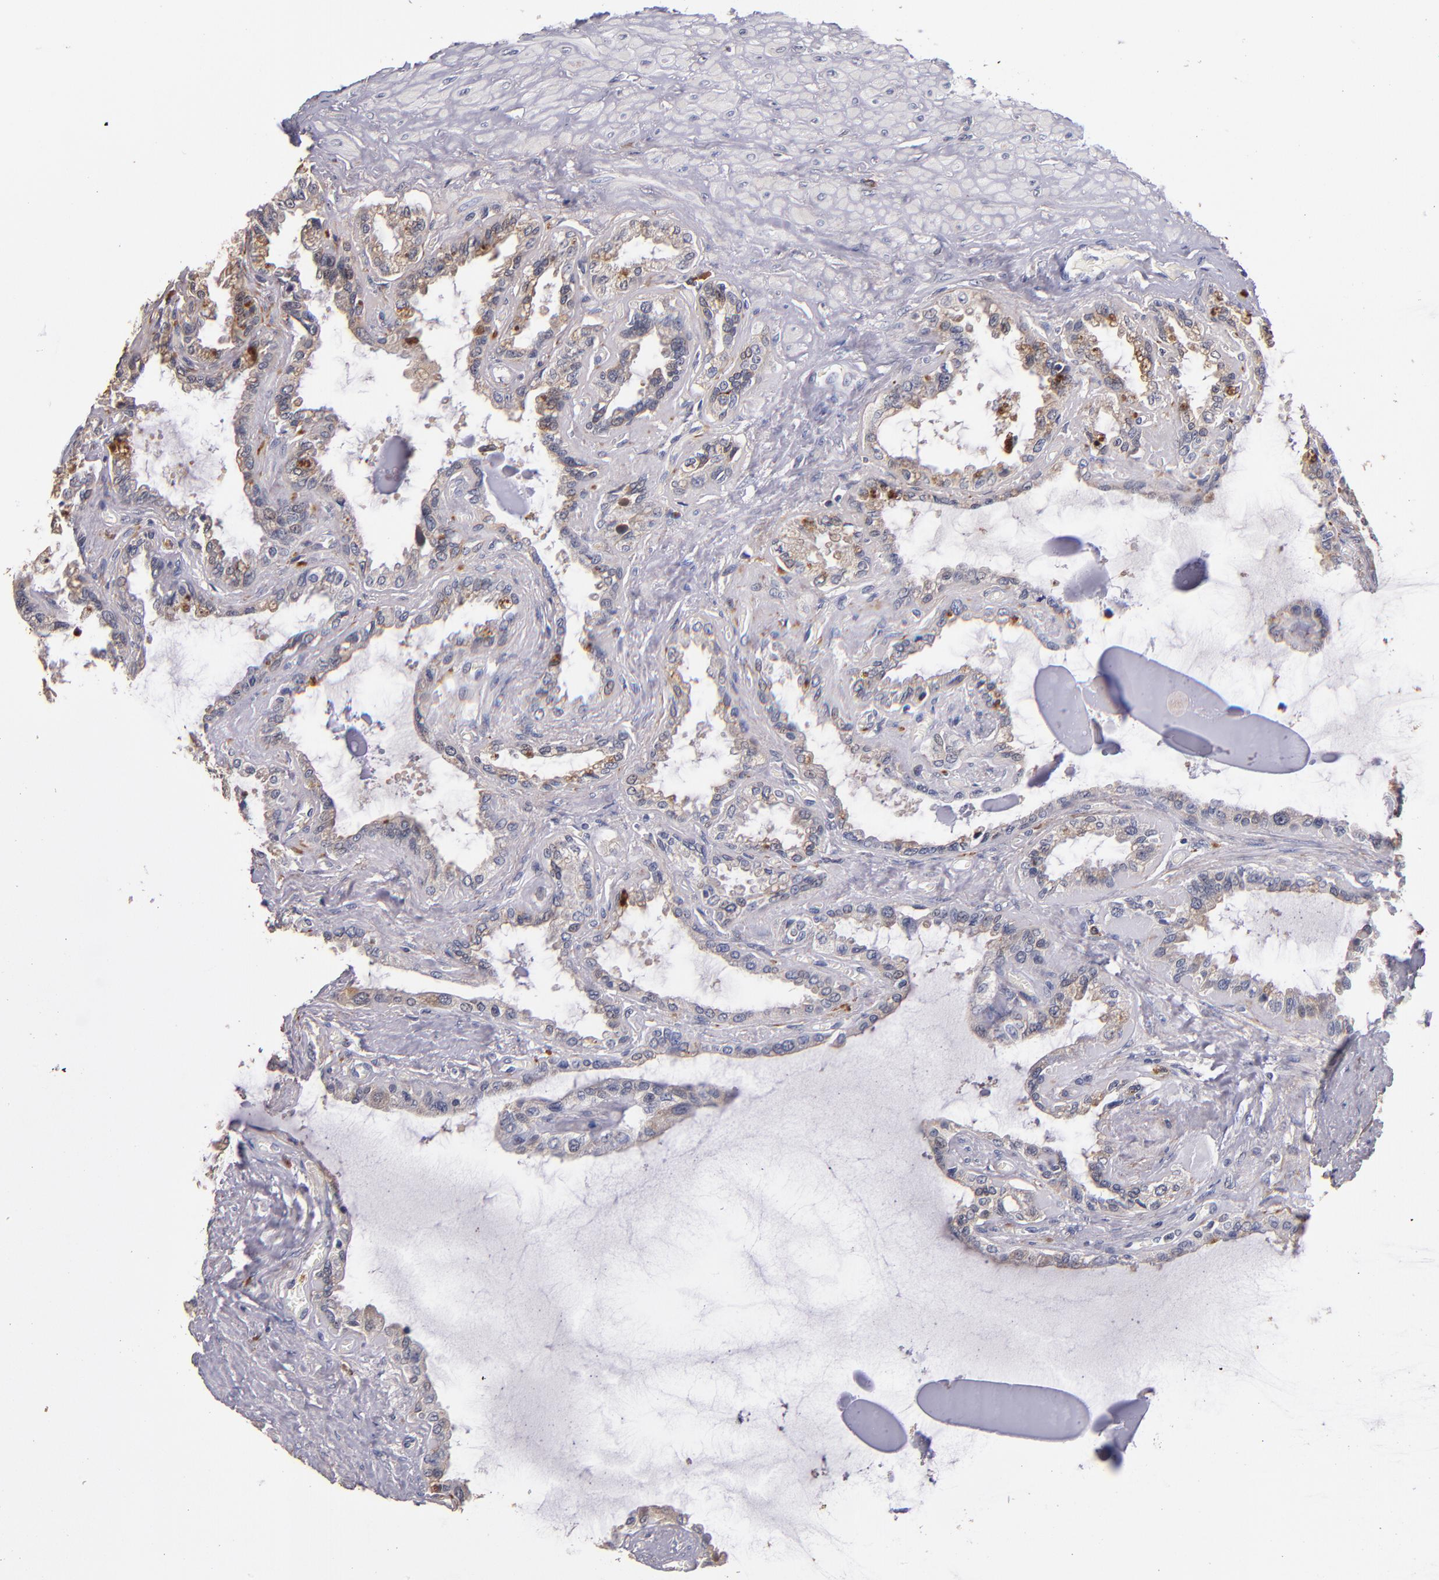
{"staining": {"intensity": "moderate", "quantity": "<25%", "location": "cytoplasmic/membranous"}, "tissue": "seminal vesicle", "cell_type": "Glandular cells", "image_type": "normal", "snomed": [{"axis": "morphology", "description": "Normal tissue, NOS"}, {"axis": "morphology", "description": "Inflammation, NOS"}, {"axis": "topography", "description": "Urinary bladder"}, {"axis": "topography", "description": "Prostate"}, {"axis": "topography", "description": "Seminal veicle"}], "caption": "Approximately <25% of glandular cells in normal seminal vesicle show moderate cytoplasmic/membranous protein staining as visualized by brown immunohistochemical staining.", "gene": "TTLL12", "patient": {"sex": "male", "age": 82}}